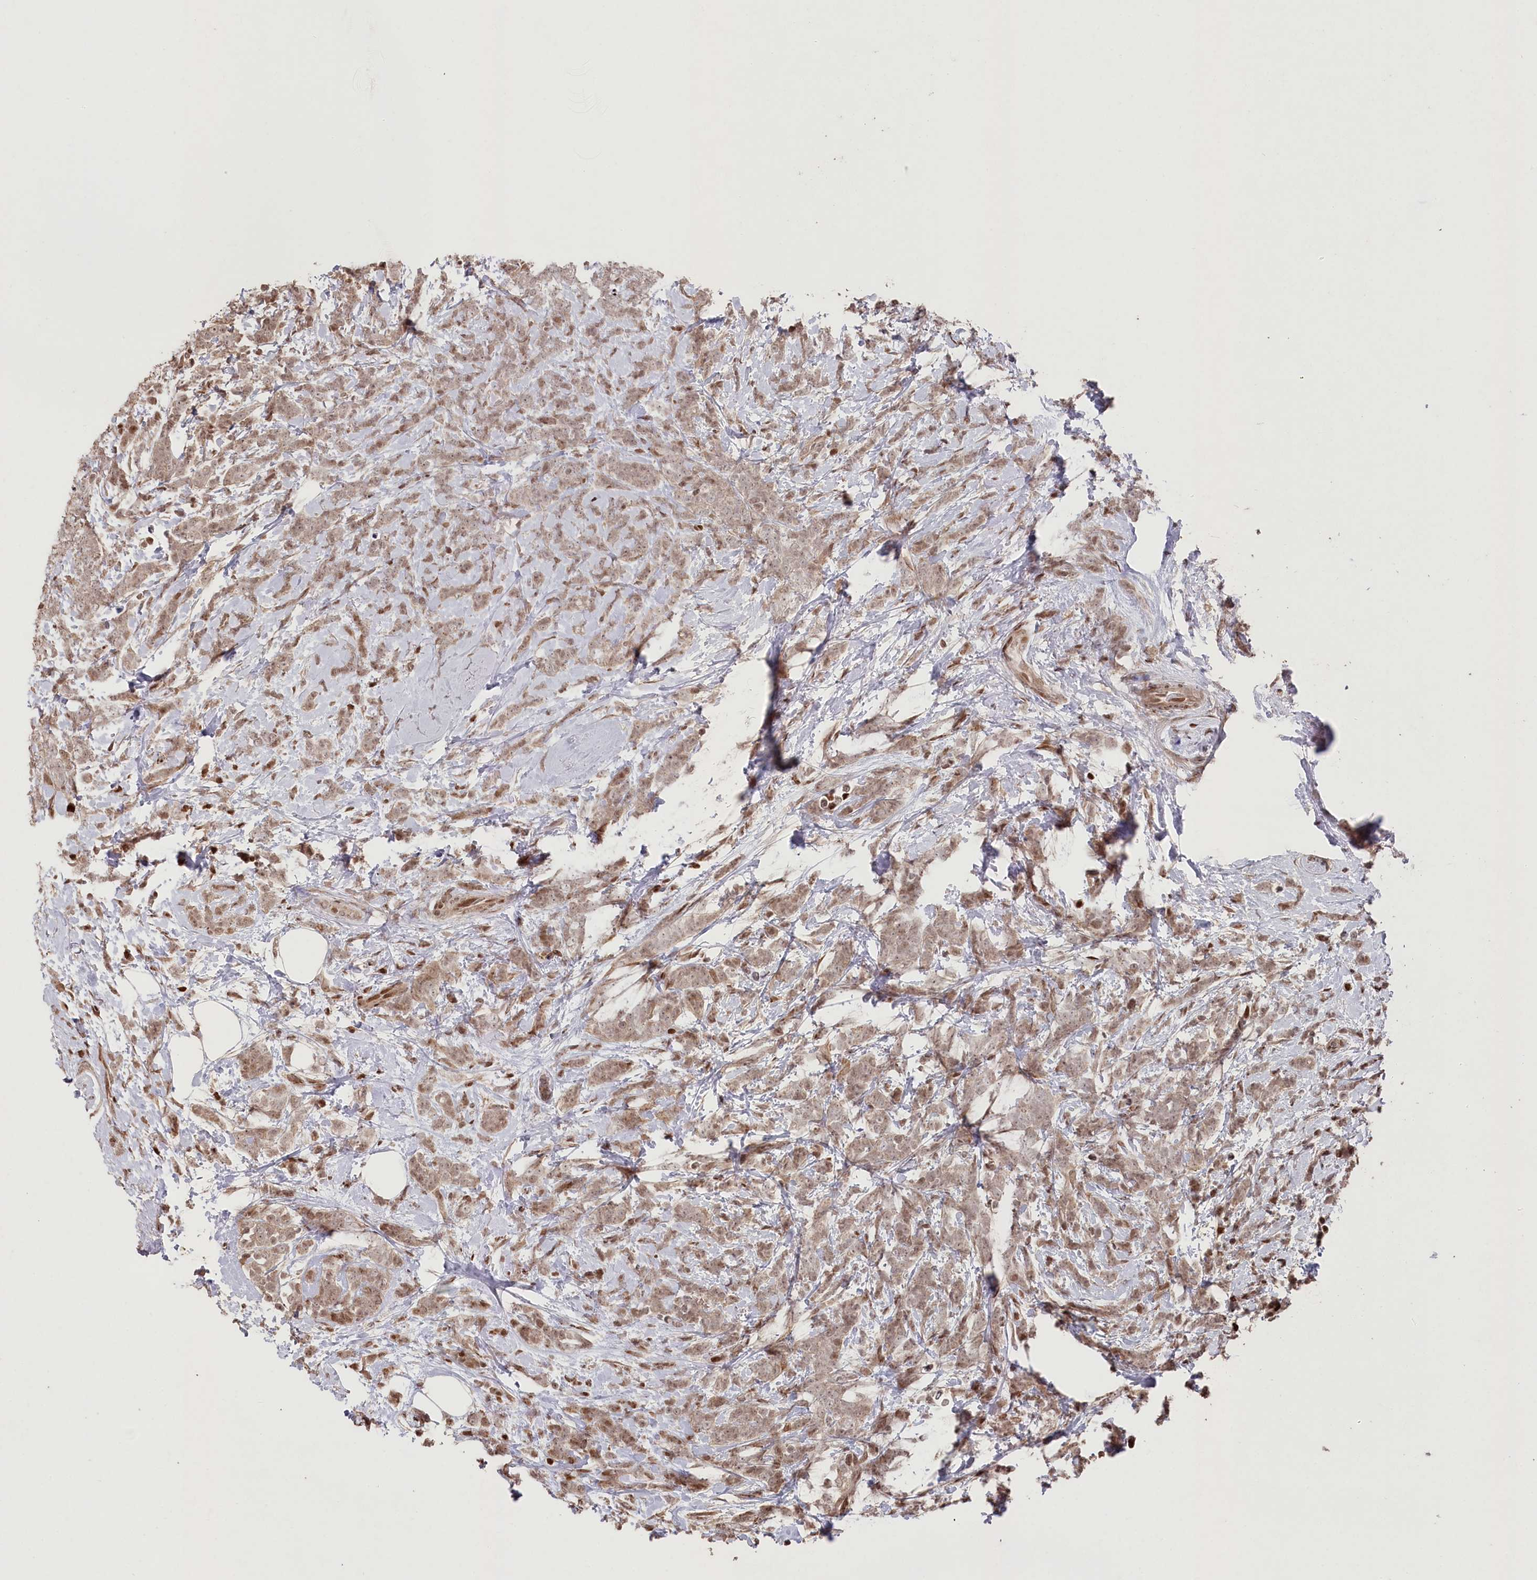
{"staining": {"intensity": "moderate", "quantity": ">75%", "location": "cytoplasmic/membranous,nuclear"}, "tissue": "breast cancer", "cell_type": "Tumor cells", "image_type": "cancer", "snomed": [{"axis": "morphology", "description": "Lobular carcinoma"}, {"axis": "topography", "description": "Breast"}], "caption": "A histopathology image showing moderate cytoplasmic/membranous and nuclear expression in about >75% of tumor cells in breast lobular carcinoma, as visualized by brown immunohistochemical staining.", "gene": "CCSER2", "patient": {"sex": "female", "age": 58}}